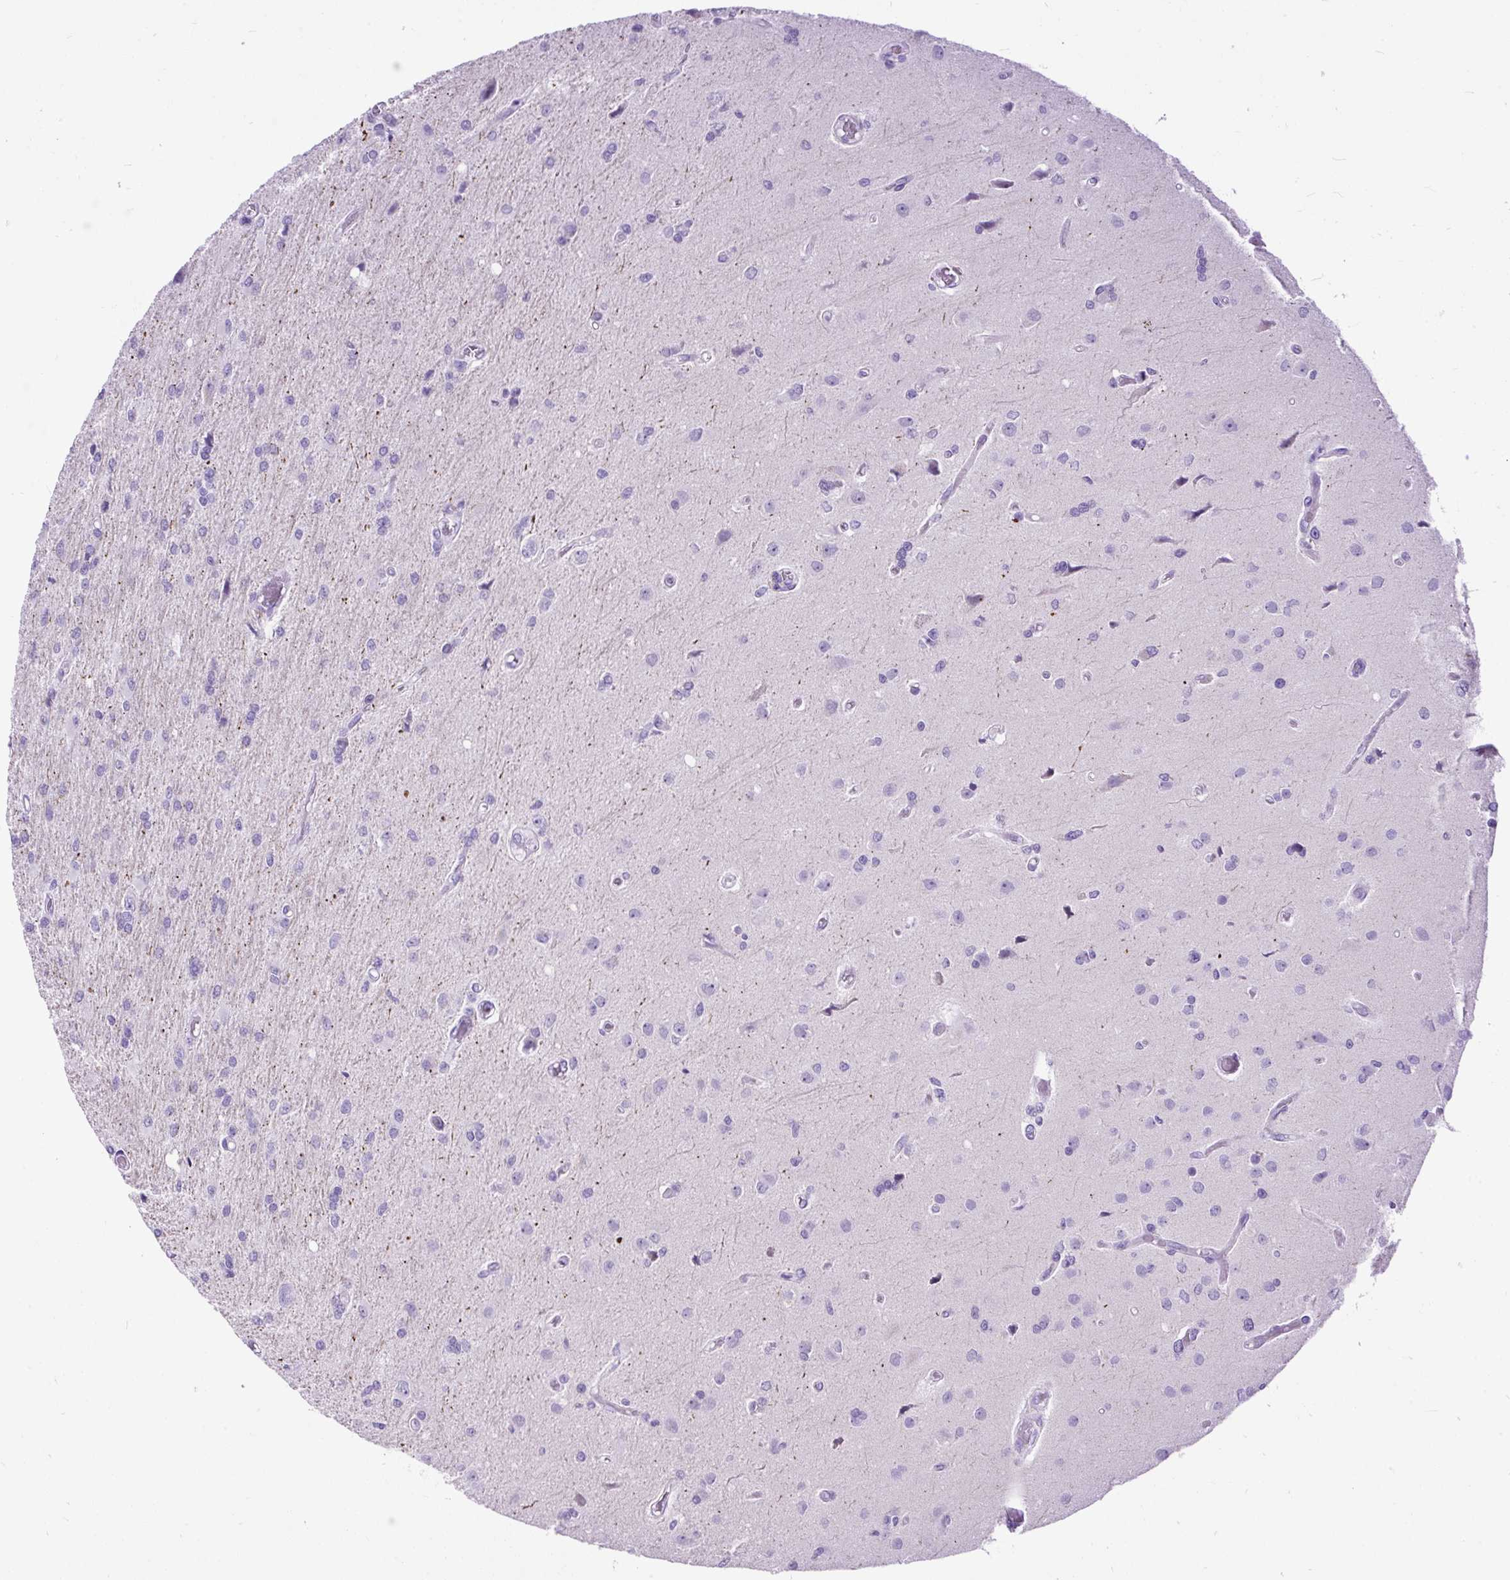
{"staining": {"intensity": "negative", "quantity": "none", "location": "none"}, "tissue": "glioma", "cell_type": "Tumor cells", "image_type": "cancer", "snomed": [{"axis": "morphology", "description": "Glioma, malignant, High grade"}, {"axis": "topography", "description": "Brain"}], "caption": "Tumor cells are negative for protein expression in human malignant glioma (high-grade).", "gene": "ZNF256", "patient": {"sex": "female", "age": 70}}